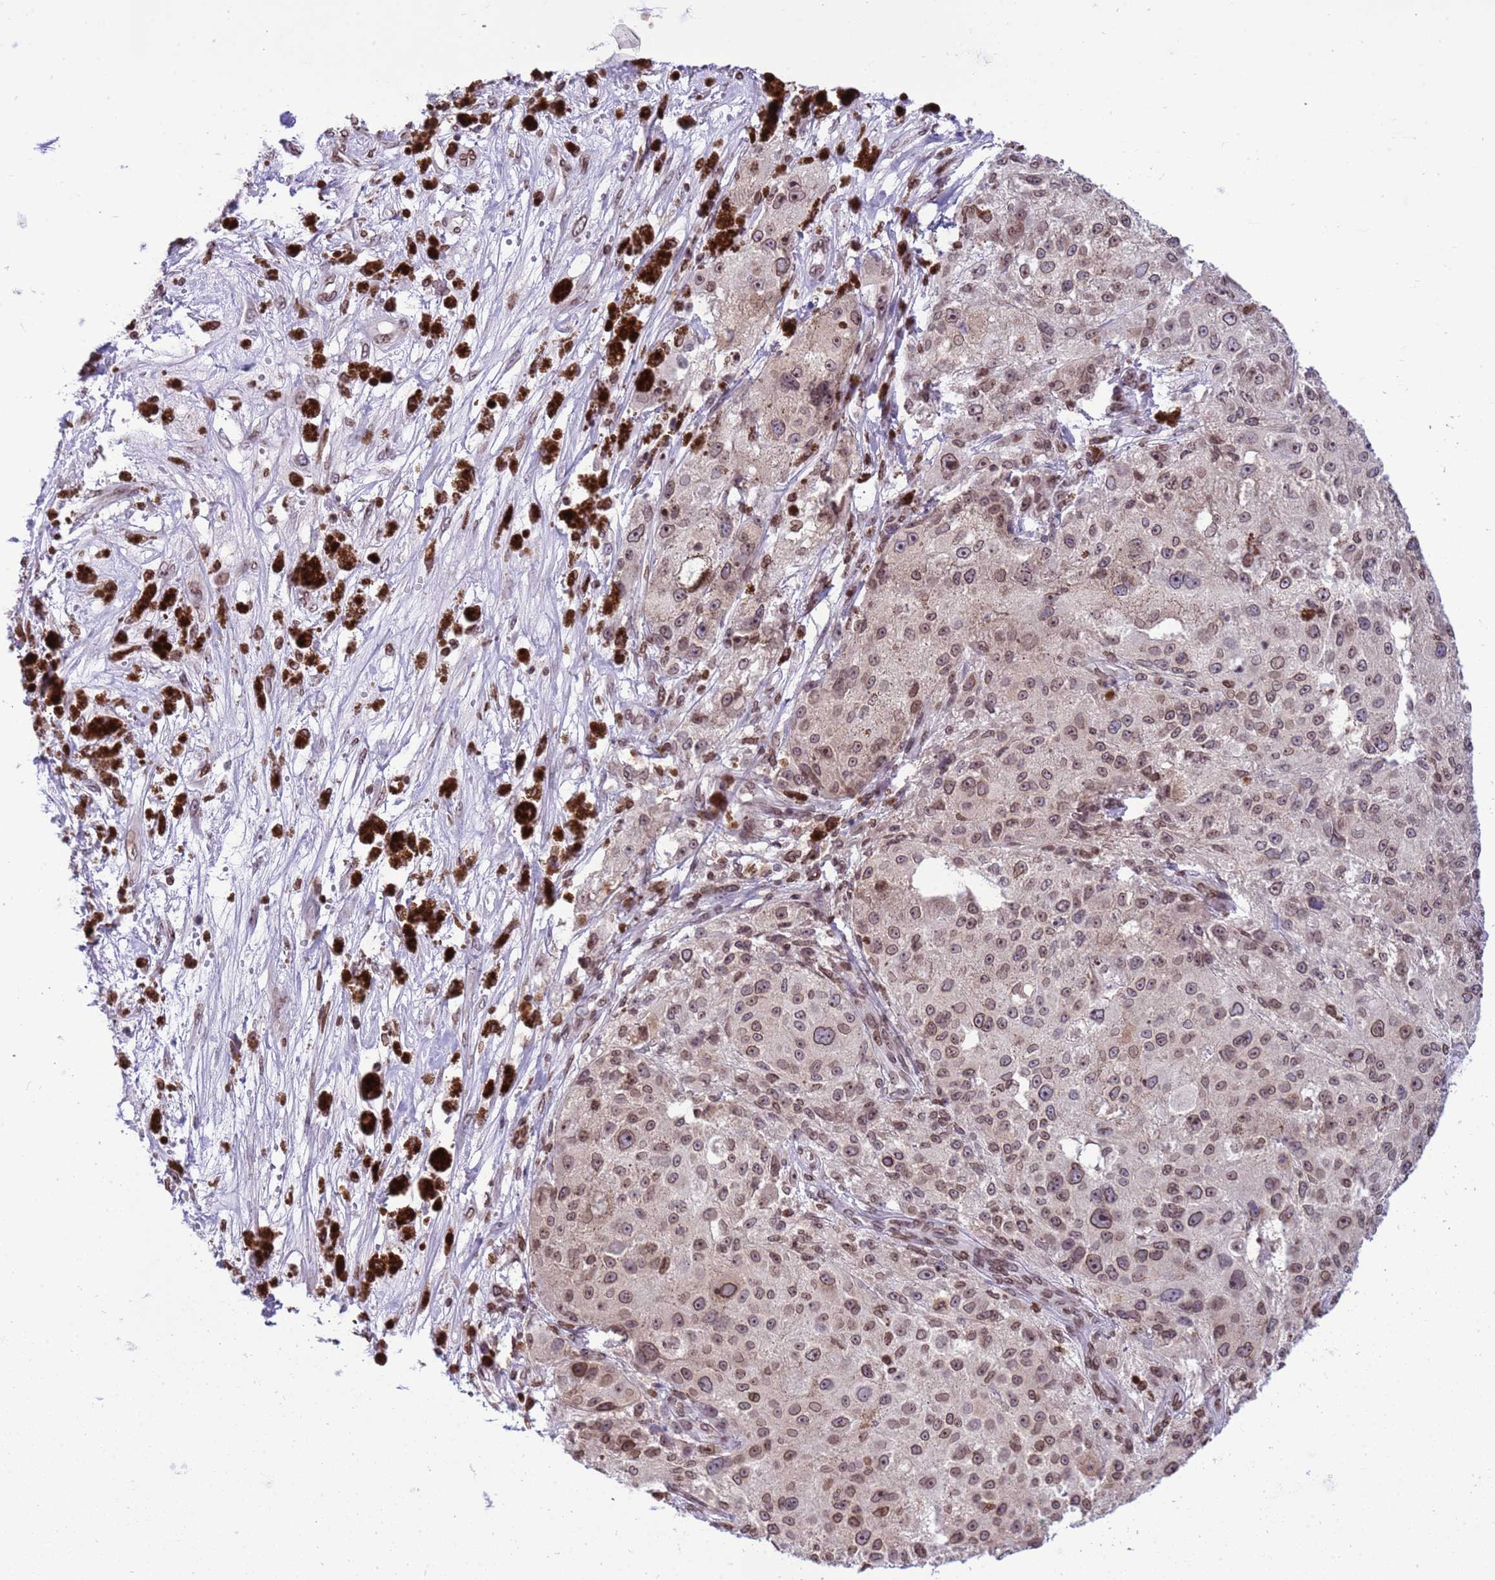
{"staining": {"intensity": "weak", "quantity": ">75%", "location": "cytoplasmic/membranous,nuclear"}, "tissue": "melanoma", "cell_type": "Tumor cells", "image_type": "cancer", "snomed": [{"axis": "morphology", "description": "Necrosis, NOS"}, {"axis": "morphology", "description": "Malignant melanoma, NOS"}, {"axis": "topography", "description": "Skin"}], "caption": "Protein staining by IHC exhibits weak cytoplasmic/membranous and nuclear positivity in approximately >75% of tumor cells in melanoma.", "gene": "DHX37", "patient": {"sex": "female", "age": 87}}